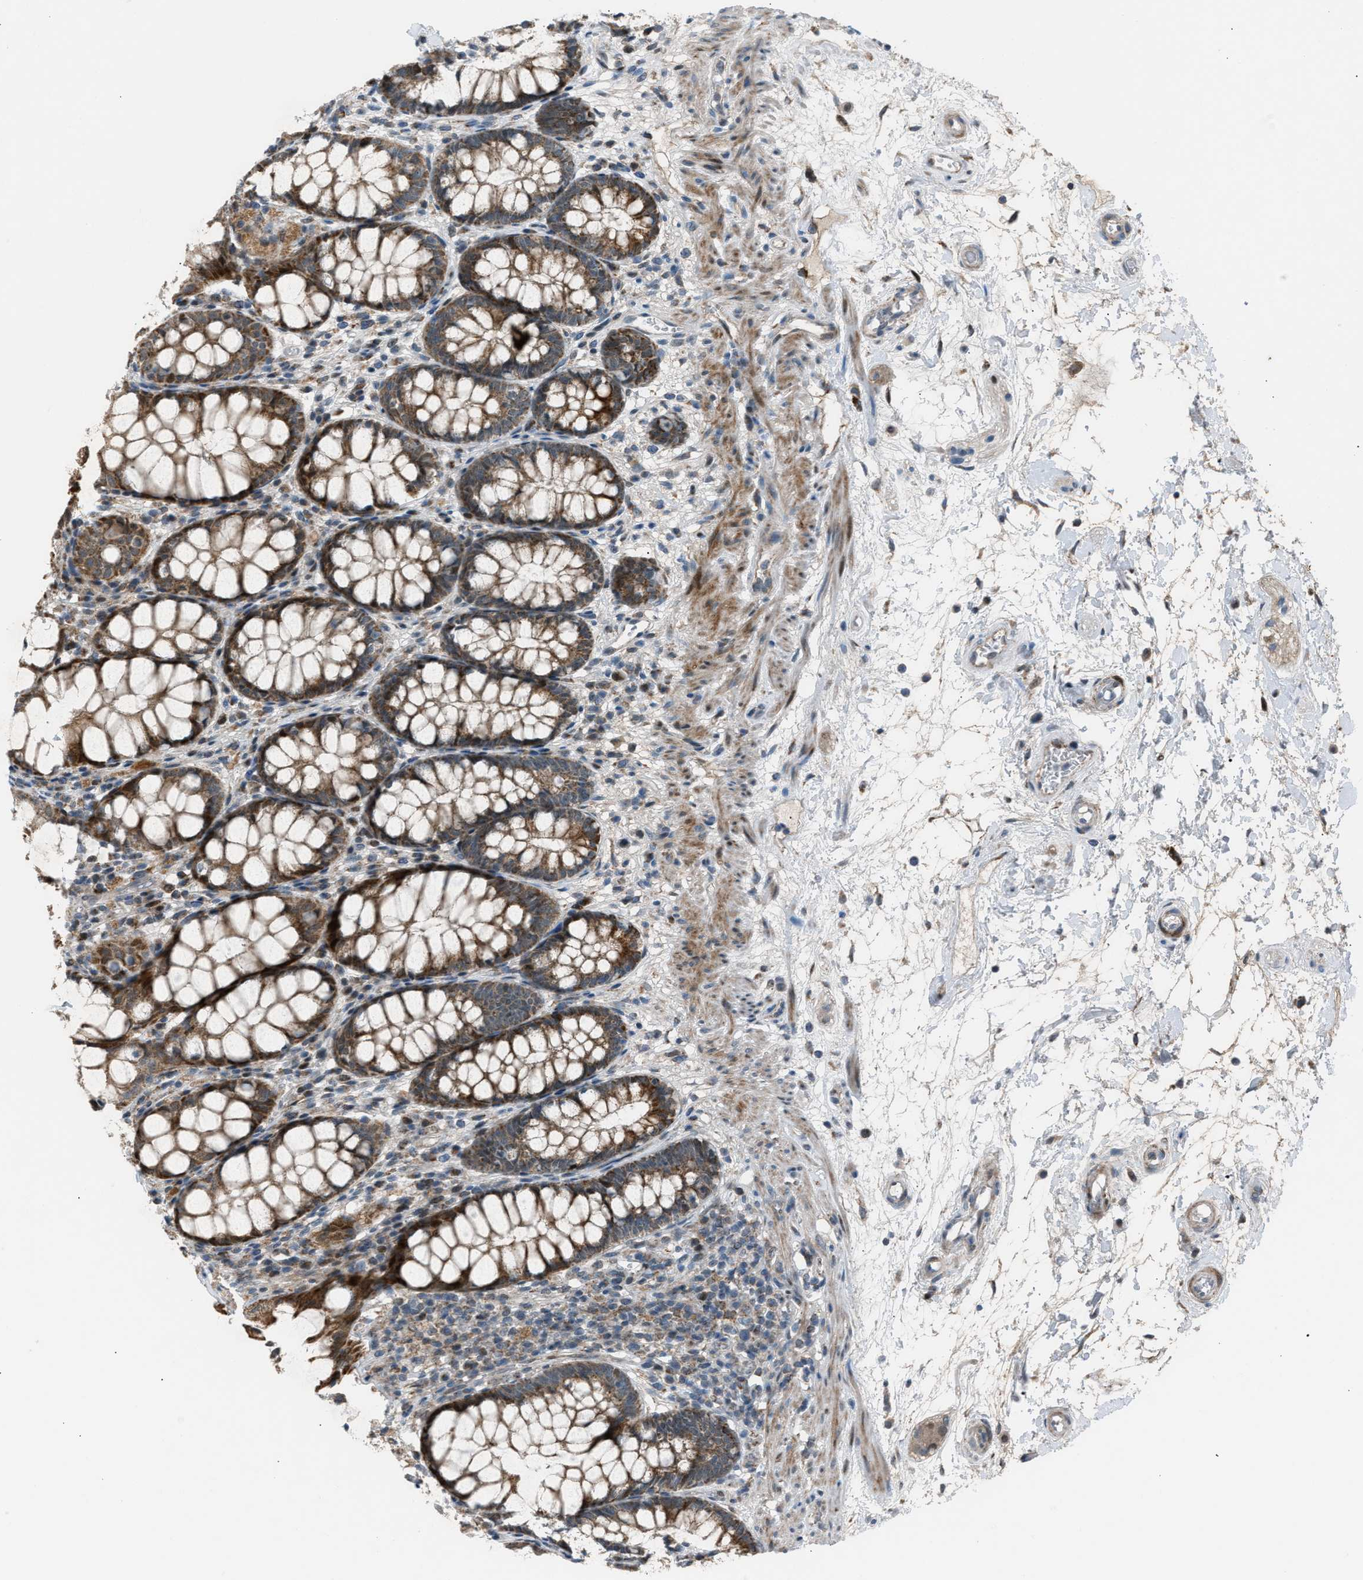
{"staining": {"intensity": "moderate", "quantity": ">75%", "location": "cytoplasmic/membranous,nuclear"}, "tissue": "rectum", "cell_type": "Glandular cells", "image_type": "normal", "snomed": [{"axis": "morphology", "description": "Normal tissue, NOS"}, {"axis": "topography", "description": "Rectum"}], "caption": "Glandular cells show medium levels of moderate cytoplasmic/membranous,nuclear positivity in approximately >75% of cells in unremarkable human rectum.", "gene": "VPS41", "patient": {"sex": "male", "age": 64}}